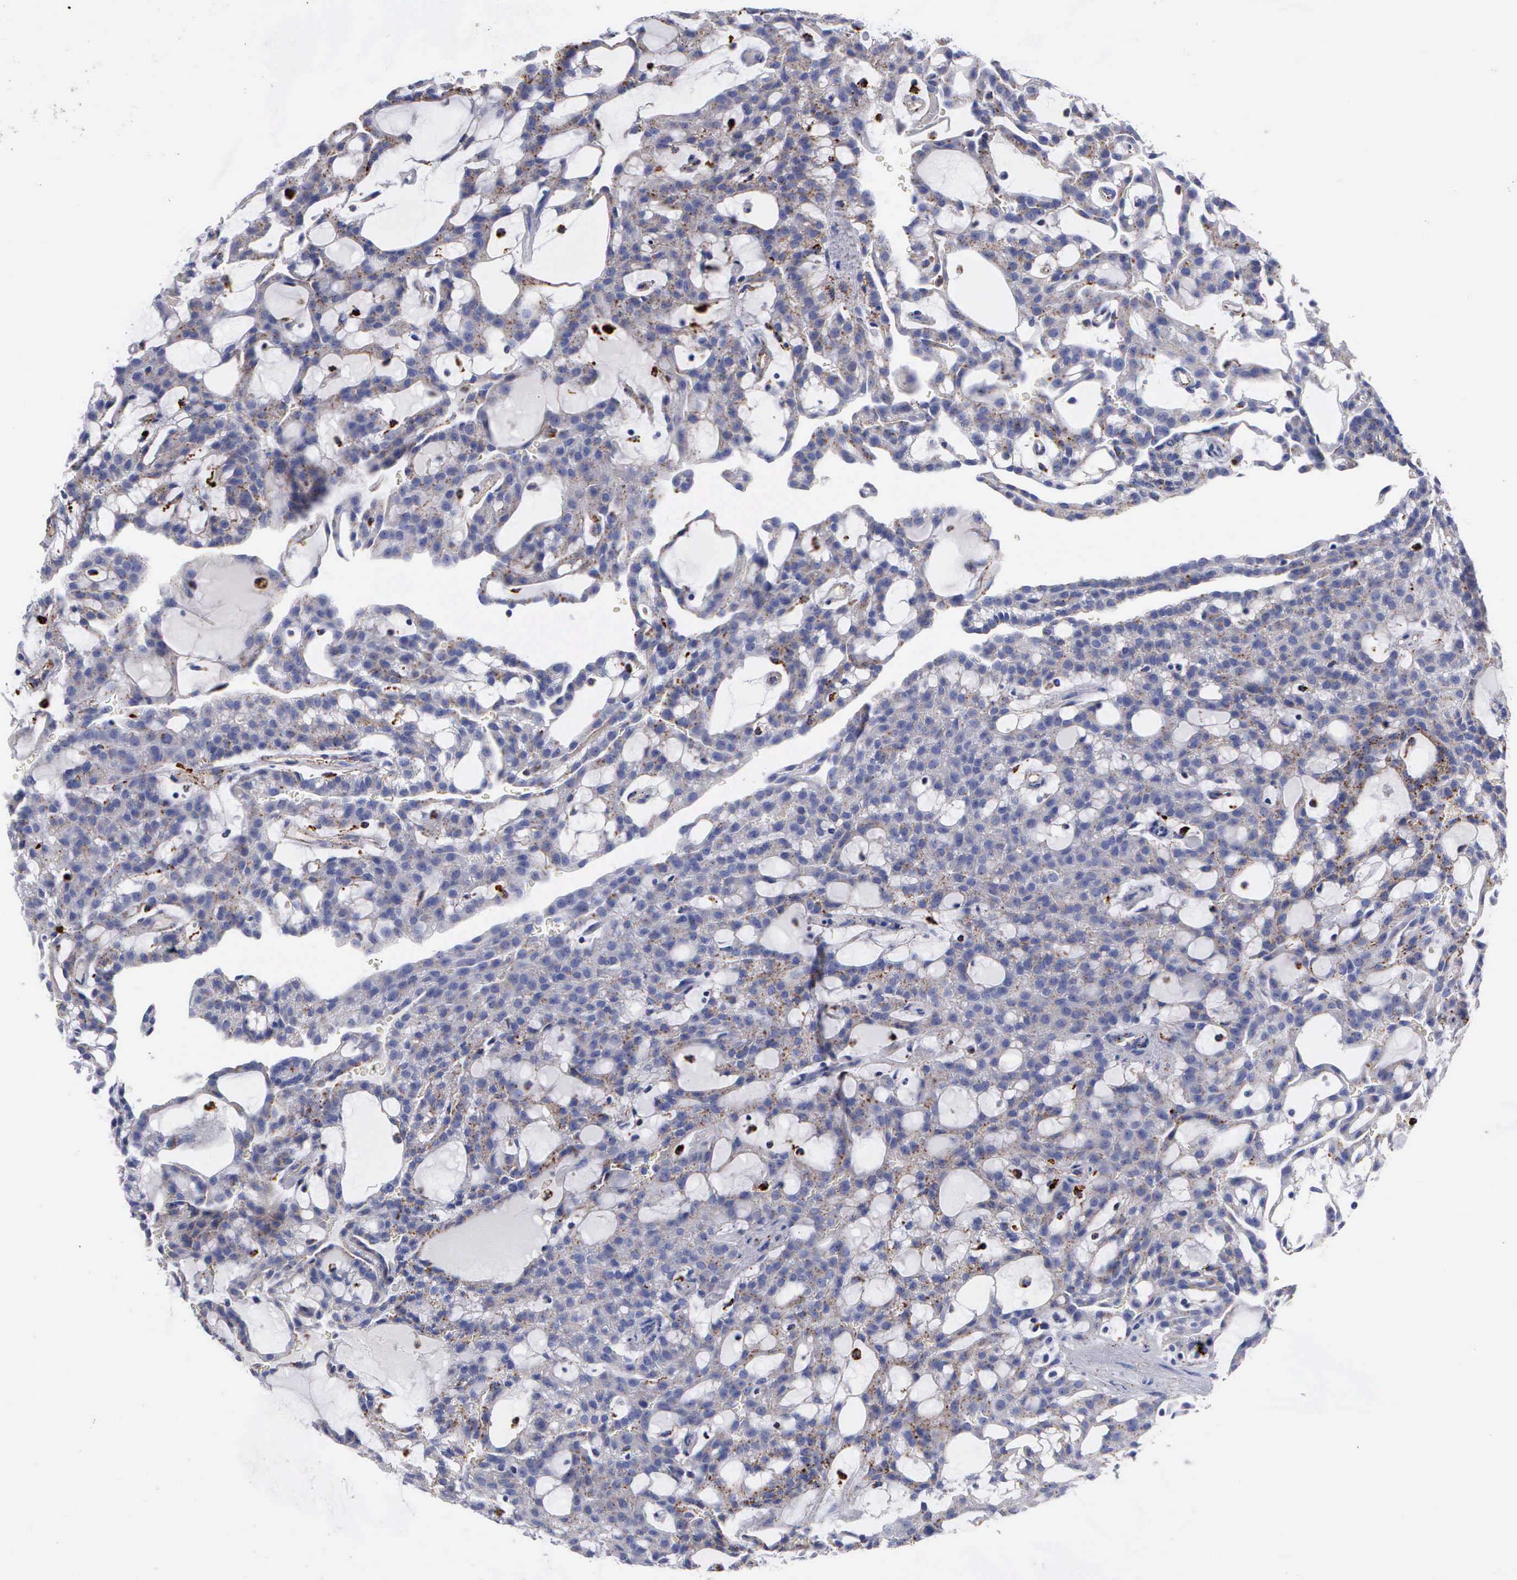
{"staining": {"intensity": "weak", "quantity": "<25%", "location": "cytoplasmic/membranous"}, "tissue": "renal cancer", "cell_type": "Tumor cells", "image_type": "cancer", "snomed": [{"axis": "morphology", "description": "Adenocarcinoma, NOS"}, {"axis": "topography", "description": "Kidney"}], "caption": "A high-resolution micrograph shows IHC staining of renal cancer (adenocarcinoma), which exhibits no significant staining in tumor cells.", "gene": "CTSL", "patient": {"sex": "male", "age": 63}}